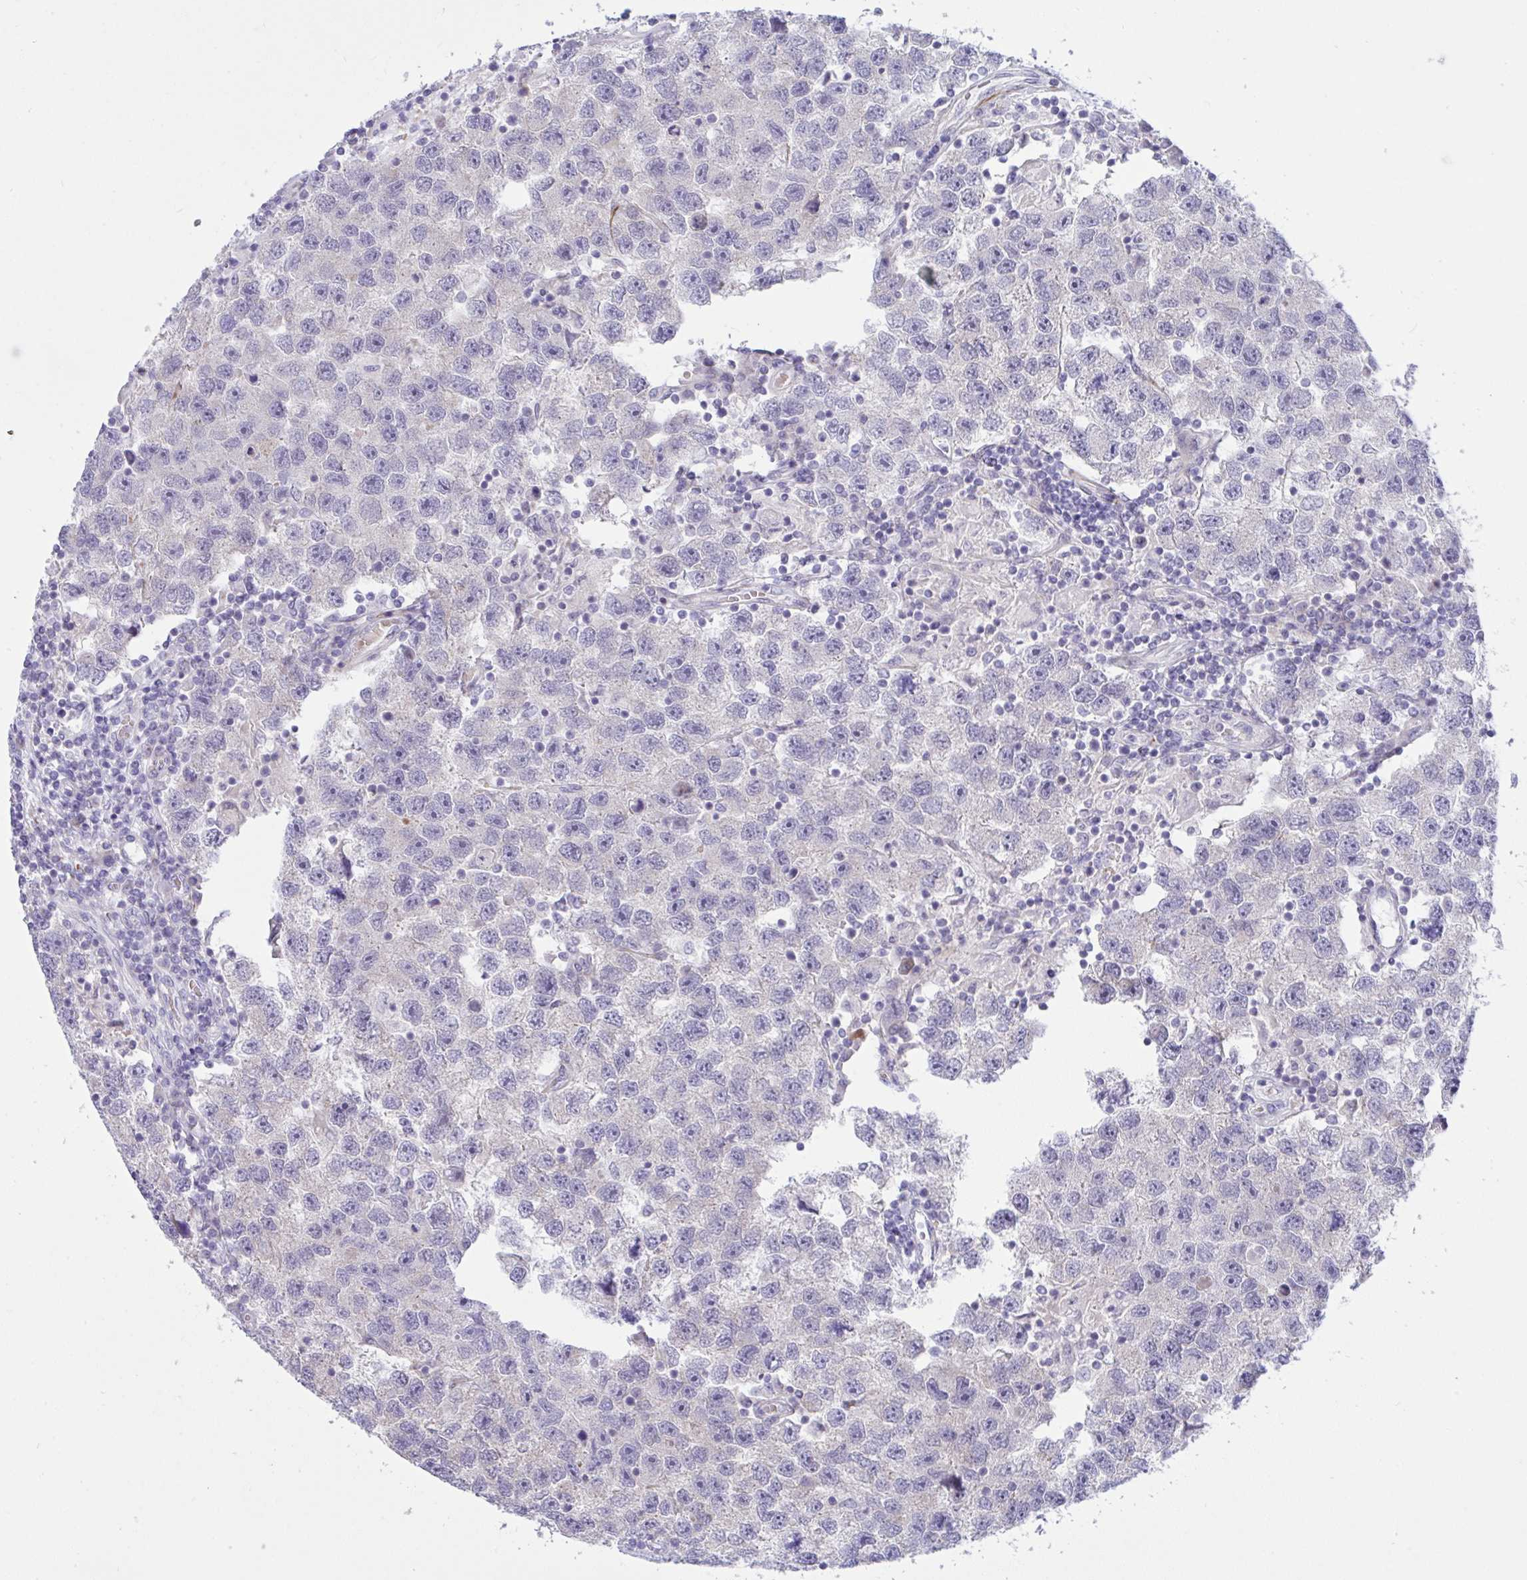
{"staining": {"intensity": "negative", "quantity": "none", "location": "none"}, "tissue": "testis cancer", "cell_type": "Tumor cells", "image_type": "cancer", "snomed": [{"axis": "morphology", "description": "Seminoma, NOS"}, {"axis": "topography", "description": "Testis"}], "caption": "Tumor cells are negative for protein expression in human seminoma (testis).", "gene": "NTN1", "patient": {"sex": "male", "age": 26}}